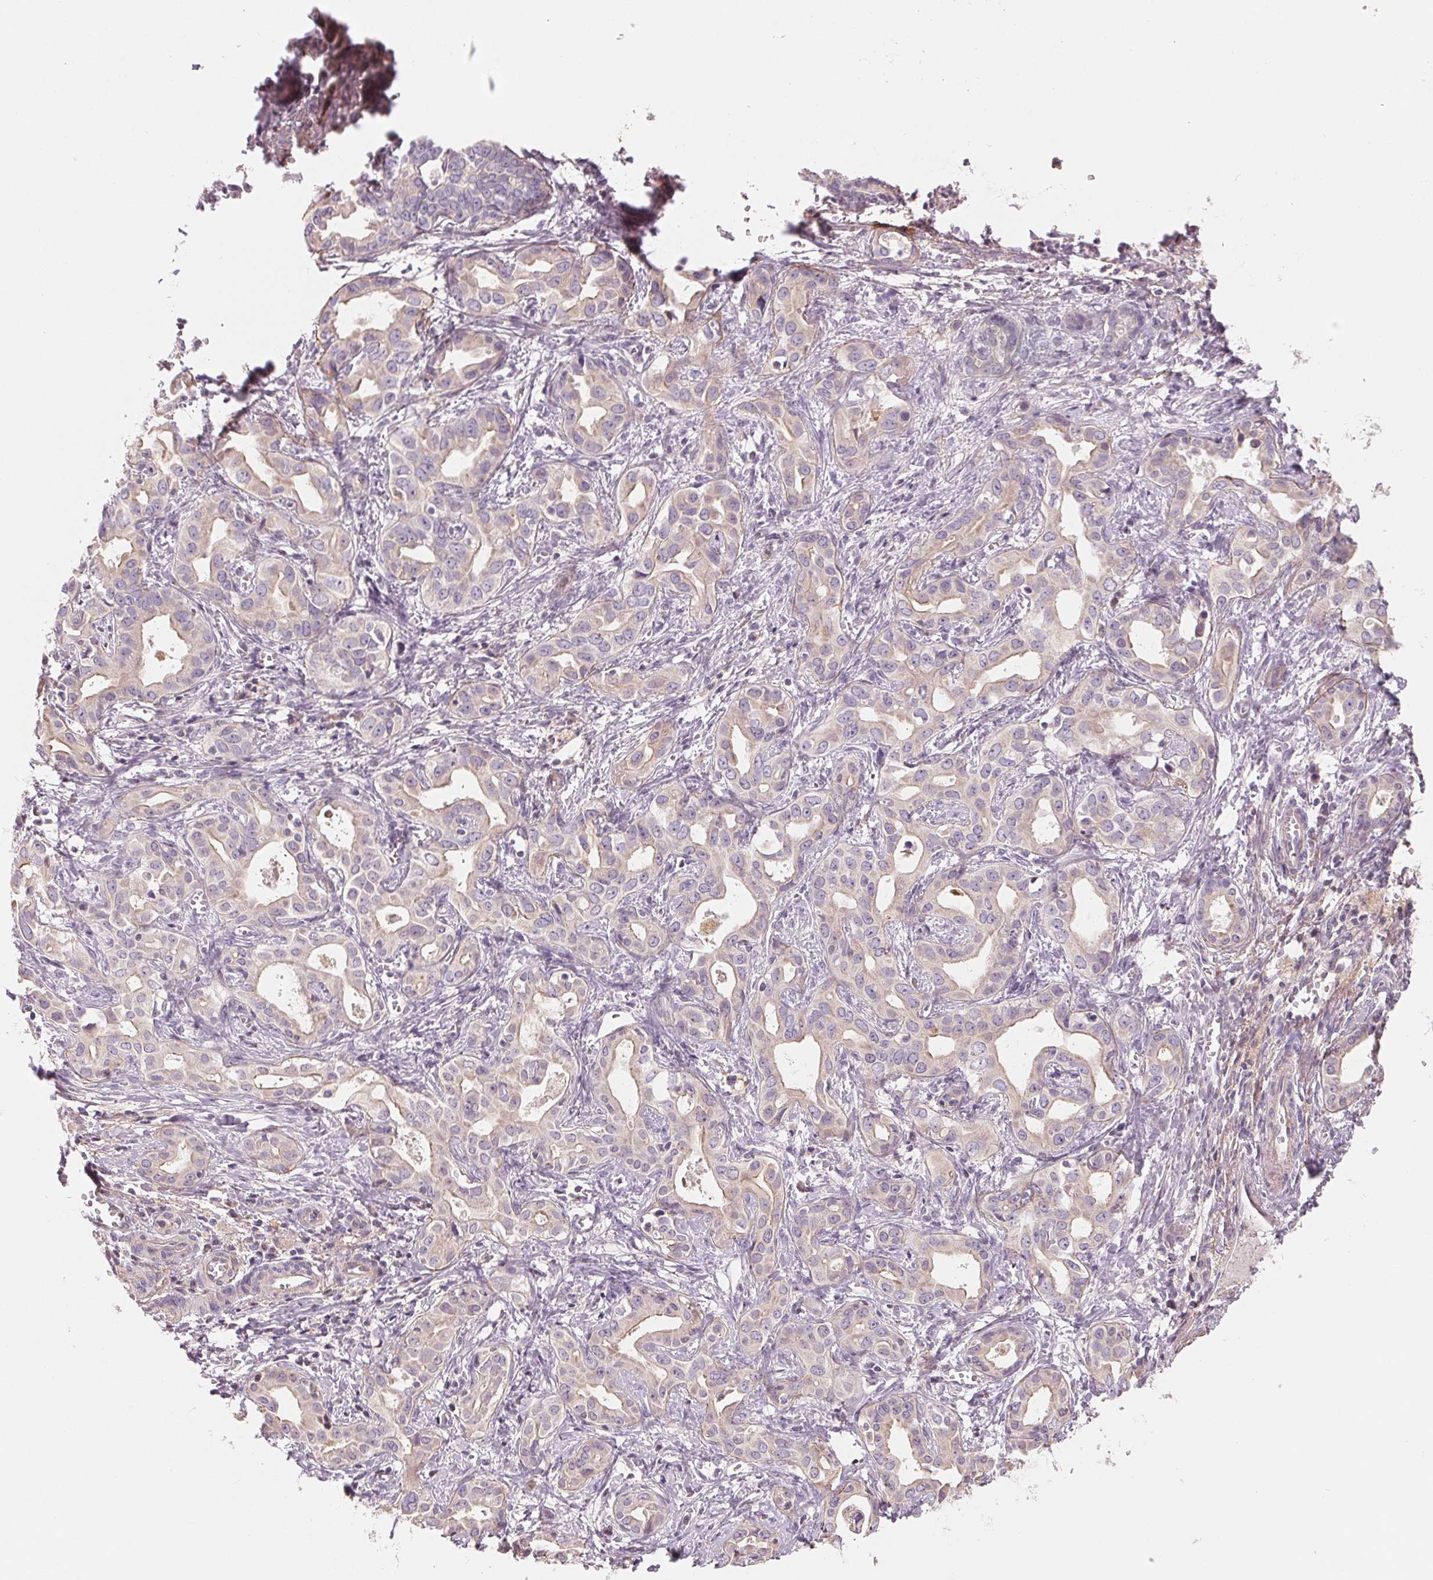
{"staining": {"intensity": "weak", "quantity": "25%-75%", "location": "cytoplasmic/membranous"}, "tissue": "liver cancer", "cell_type": "Tumor cells", "image_type": "cancer", "snomed": [{"axis": "morphology", "description": "Cholangiocarcinoma"}, {"axis": "topography", "description": "Liver"}], "caption": "Weak cytoplasmic/membranous protein positivity is identified in approximately 25%-75% of tumor cells in liver cholangiocarcinoma.", "gene": "AQP8", "patient": {"sex": "female", "age": 65}}